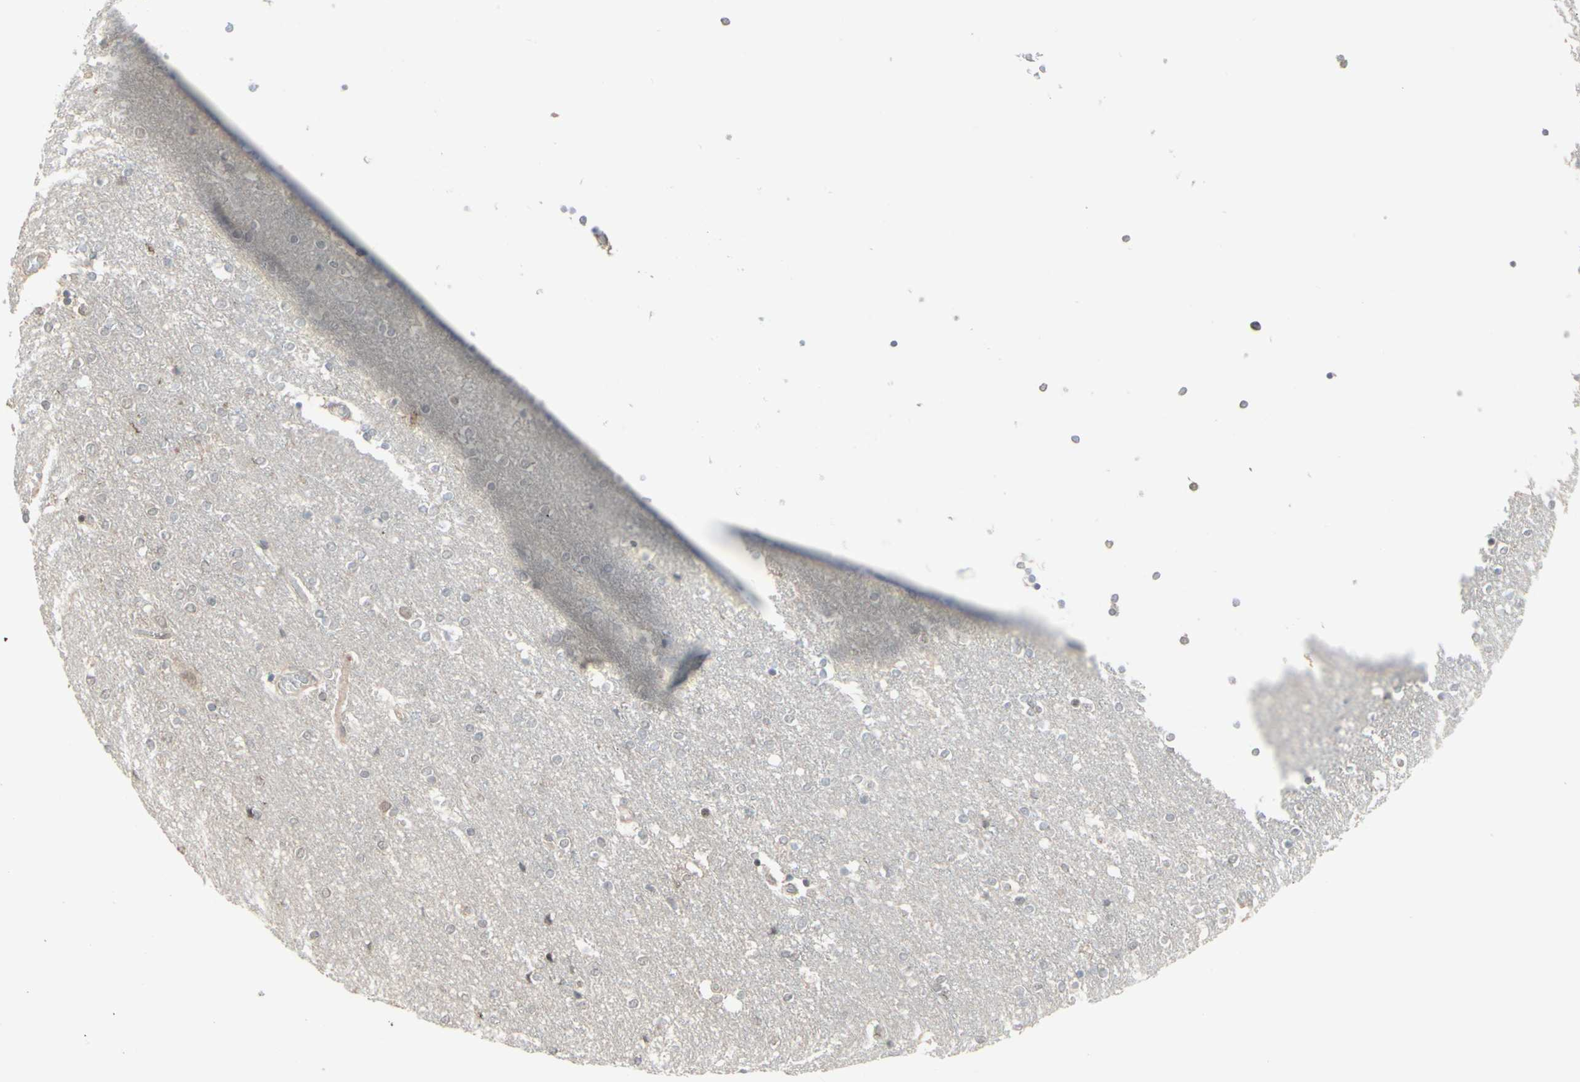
{"staining": {"intensity": "negative", "quantity": "none", "location": "none"}, "tissue": "caudate", "cell_type": "Glial cells", "image_type": "normal", "snomed": [{"axis": "morphology", "description": "Normal tissue, NOS"}, {"axis": "topography", "description": "Lateral ventricle wall"}], "caption": "IHC of normal human caudate displays no staining in glial cells.", "gene": "CD33", "patient": {"sex": "female", "age": 54}}